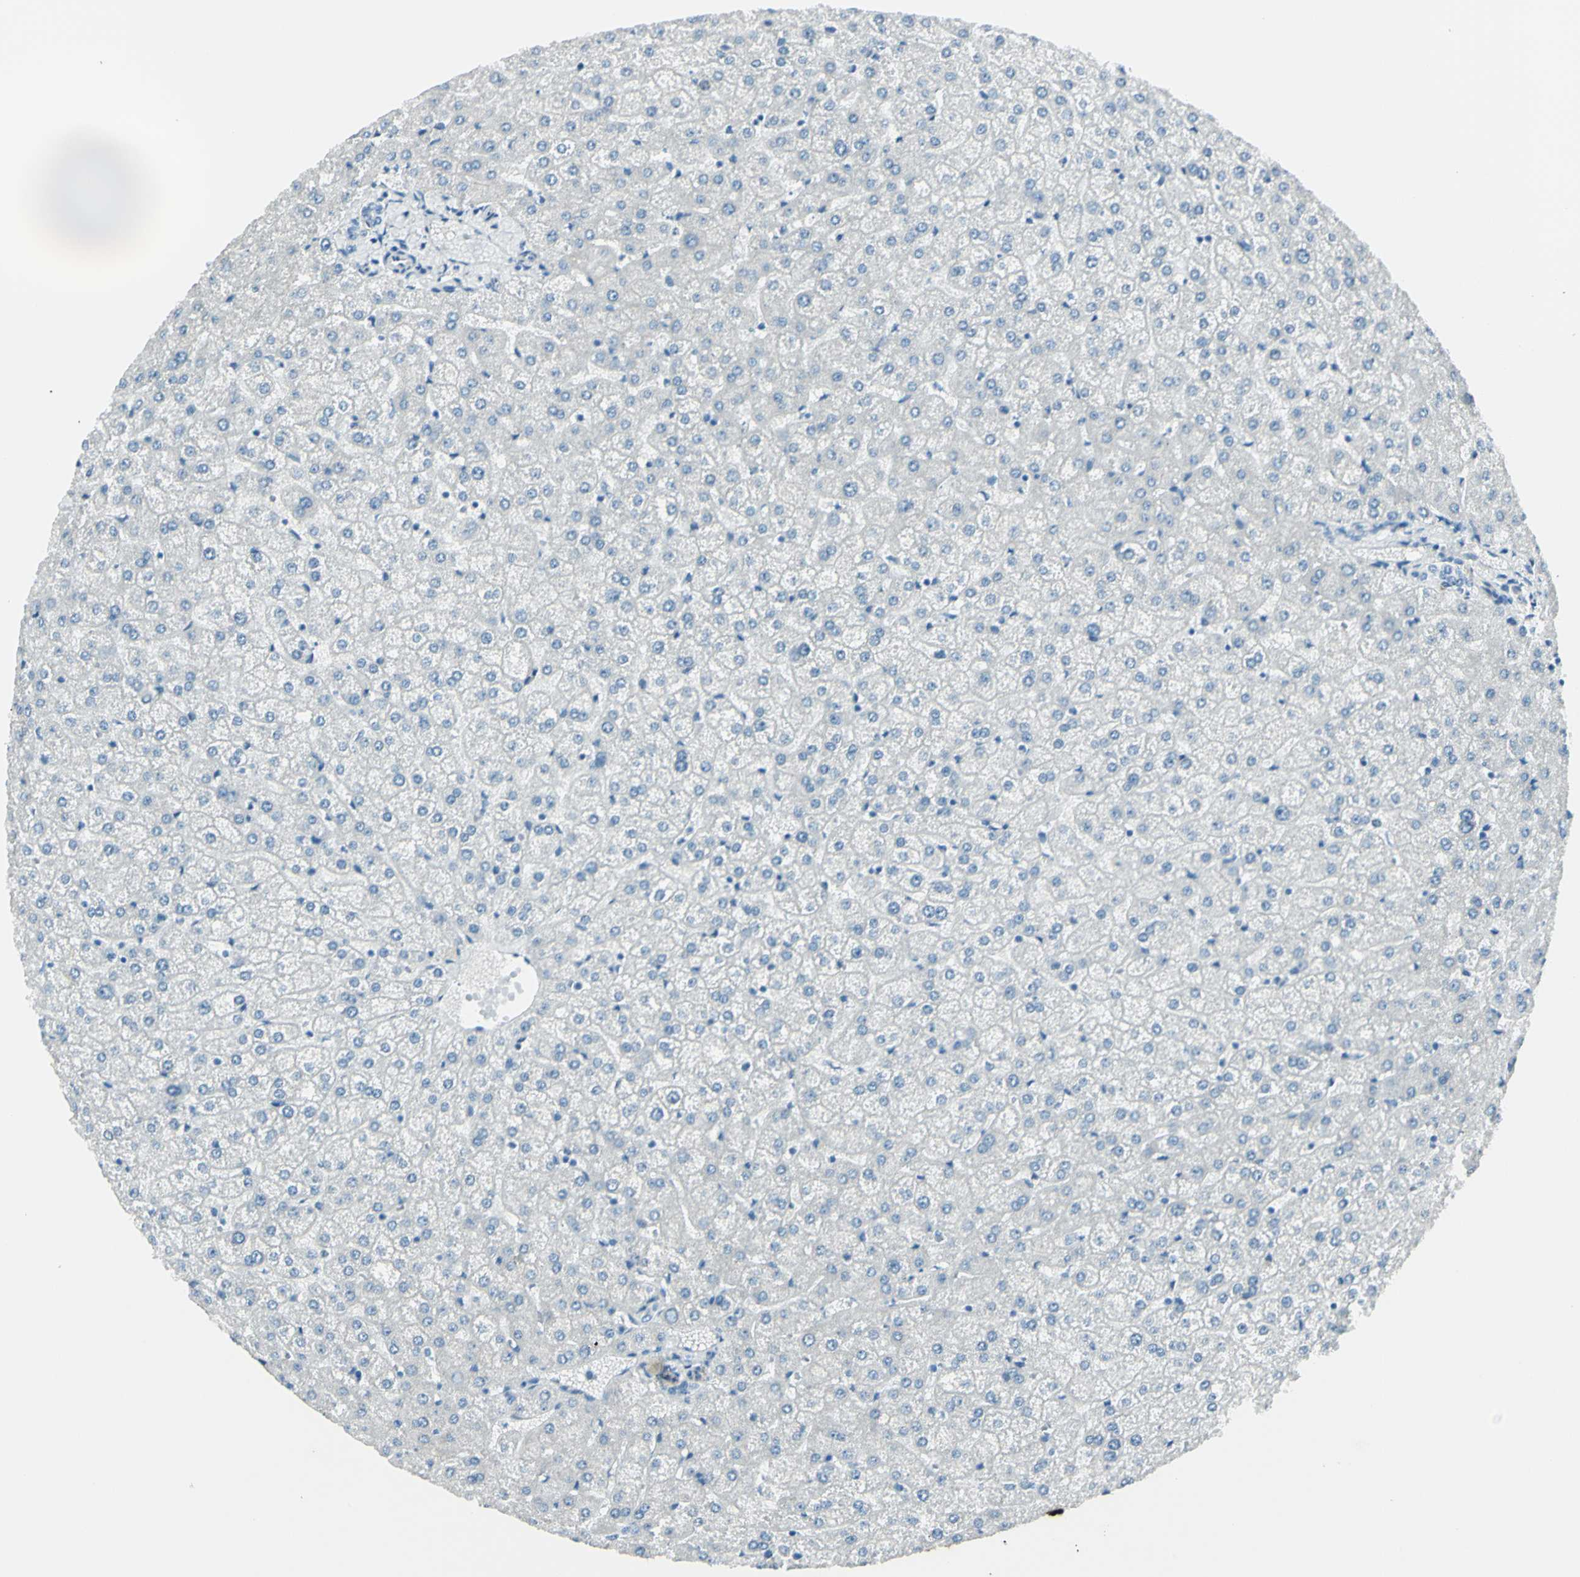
{"staining": {"intensity": "negative", "quantity": "none", "location": "none"}, "tissue": "liver", "cell_type": "Cholangiocytes", "image_type": "normal", "snomed": [{"axis": "morphology", "description": "Normal tissue, NOS"}, {"axis": "topography", "description": "Liver"}], "caption": "Histopathology image shows no significant protein positivity in cholangiocytes of benign liver. (Stains: DAB immunohistochemistry with hematoxylin counter stain, Microscopy: brightfield microscopy at high magnification).", "gene": "PTH2R", "patient": {"sex": "female", "age": 32}}